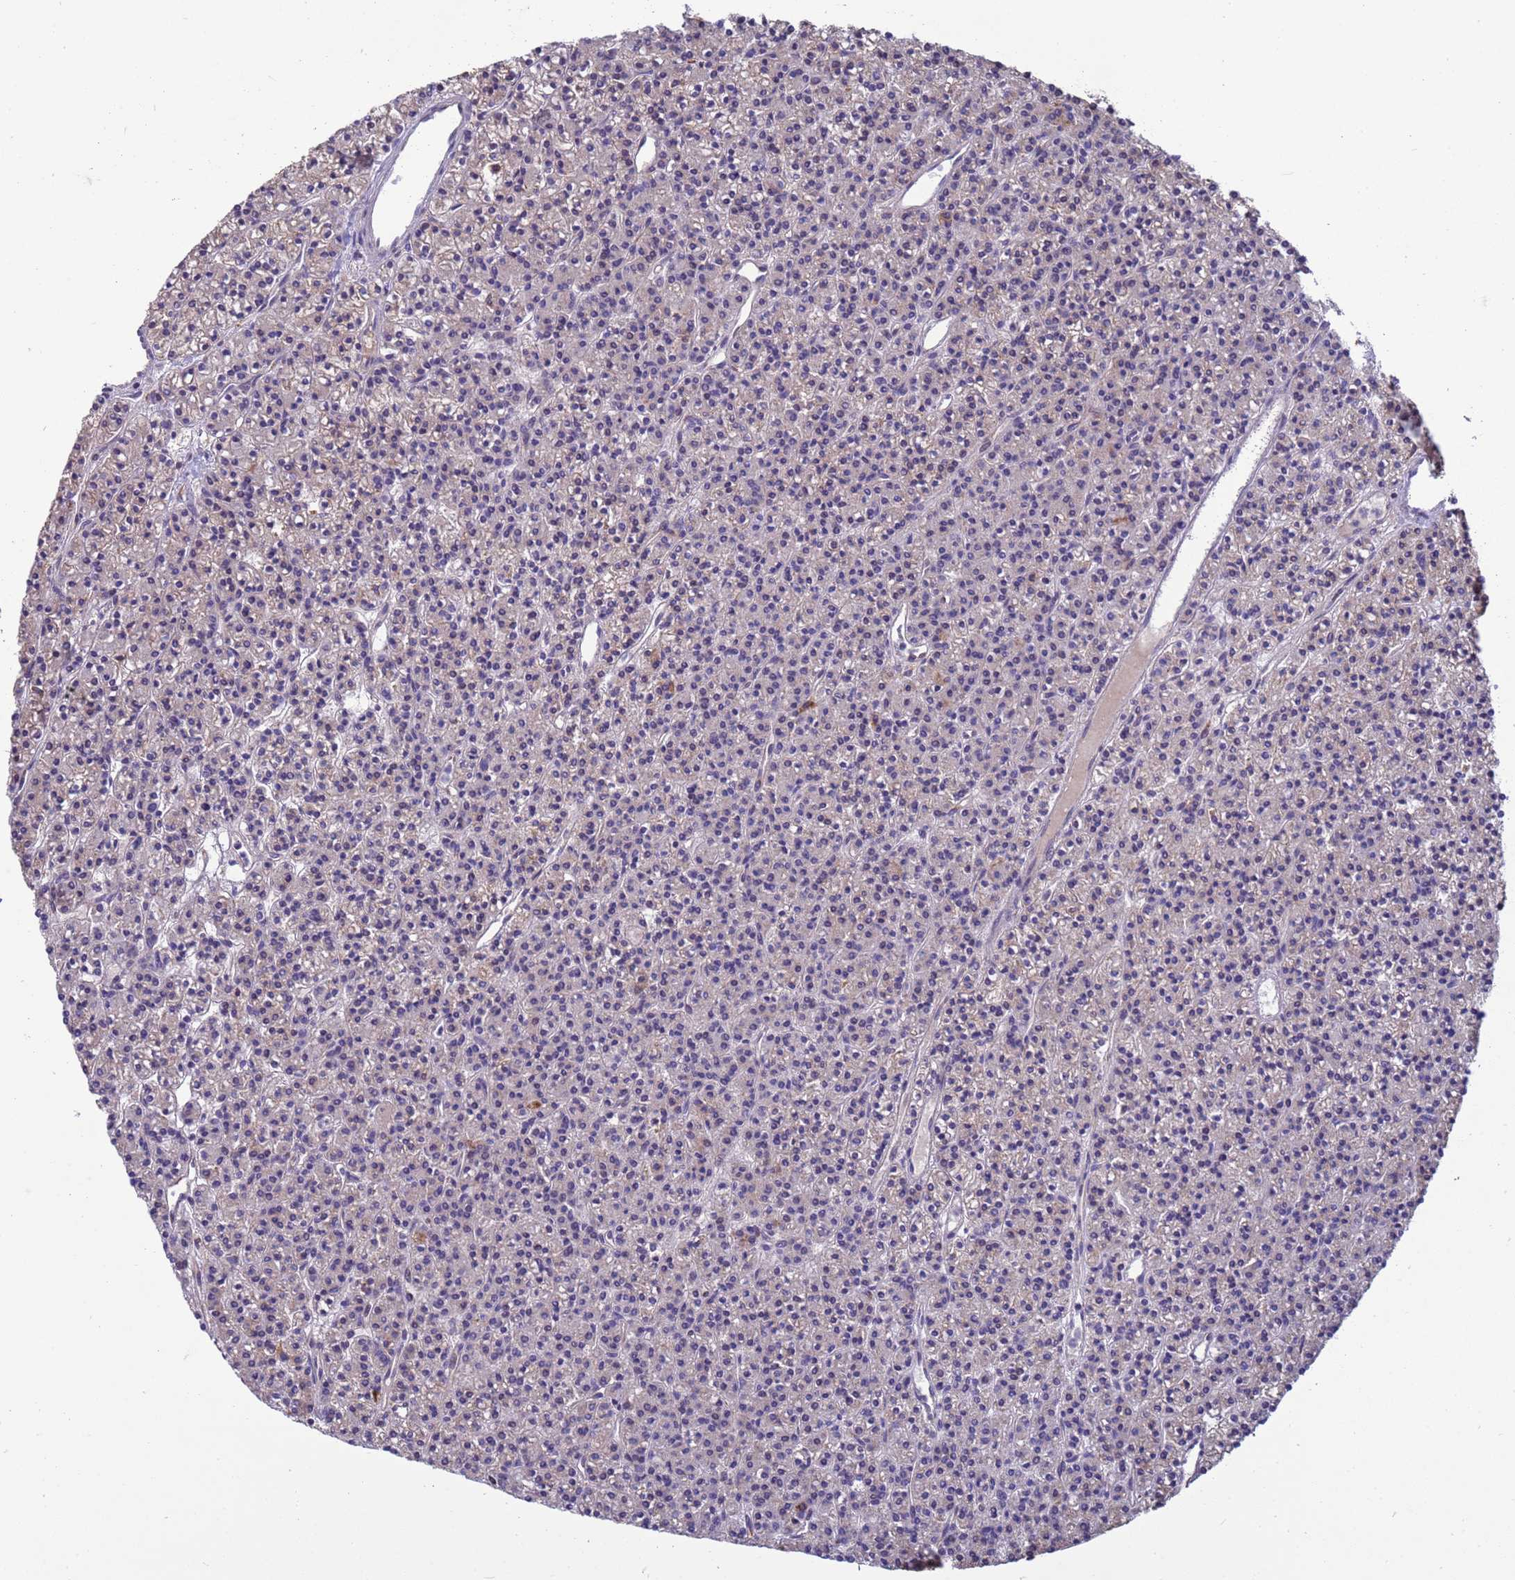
{"staining": {"intensity": "negative", "quantity": "none", "location": "none"}, "tissue": "parathyroid gland", "cell_type": "Glandular cells", "image_type": "normal", "snomed": [{"axis": "morphology", "description": "Normal tissue, NOS"}, {"axis": "topography", "description": "Parathyroid gland"}], "caption": "DAB (3,3'-diaminobenzidine) immunohistochemical staining of benign parathyroid gland demonstrates no significant positivity in glandular cells.", "gene": "THAP5", "patient": {"sex": "female", "age": 45}}